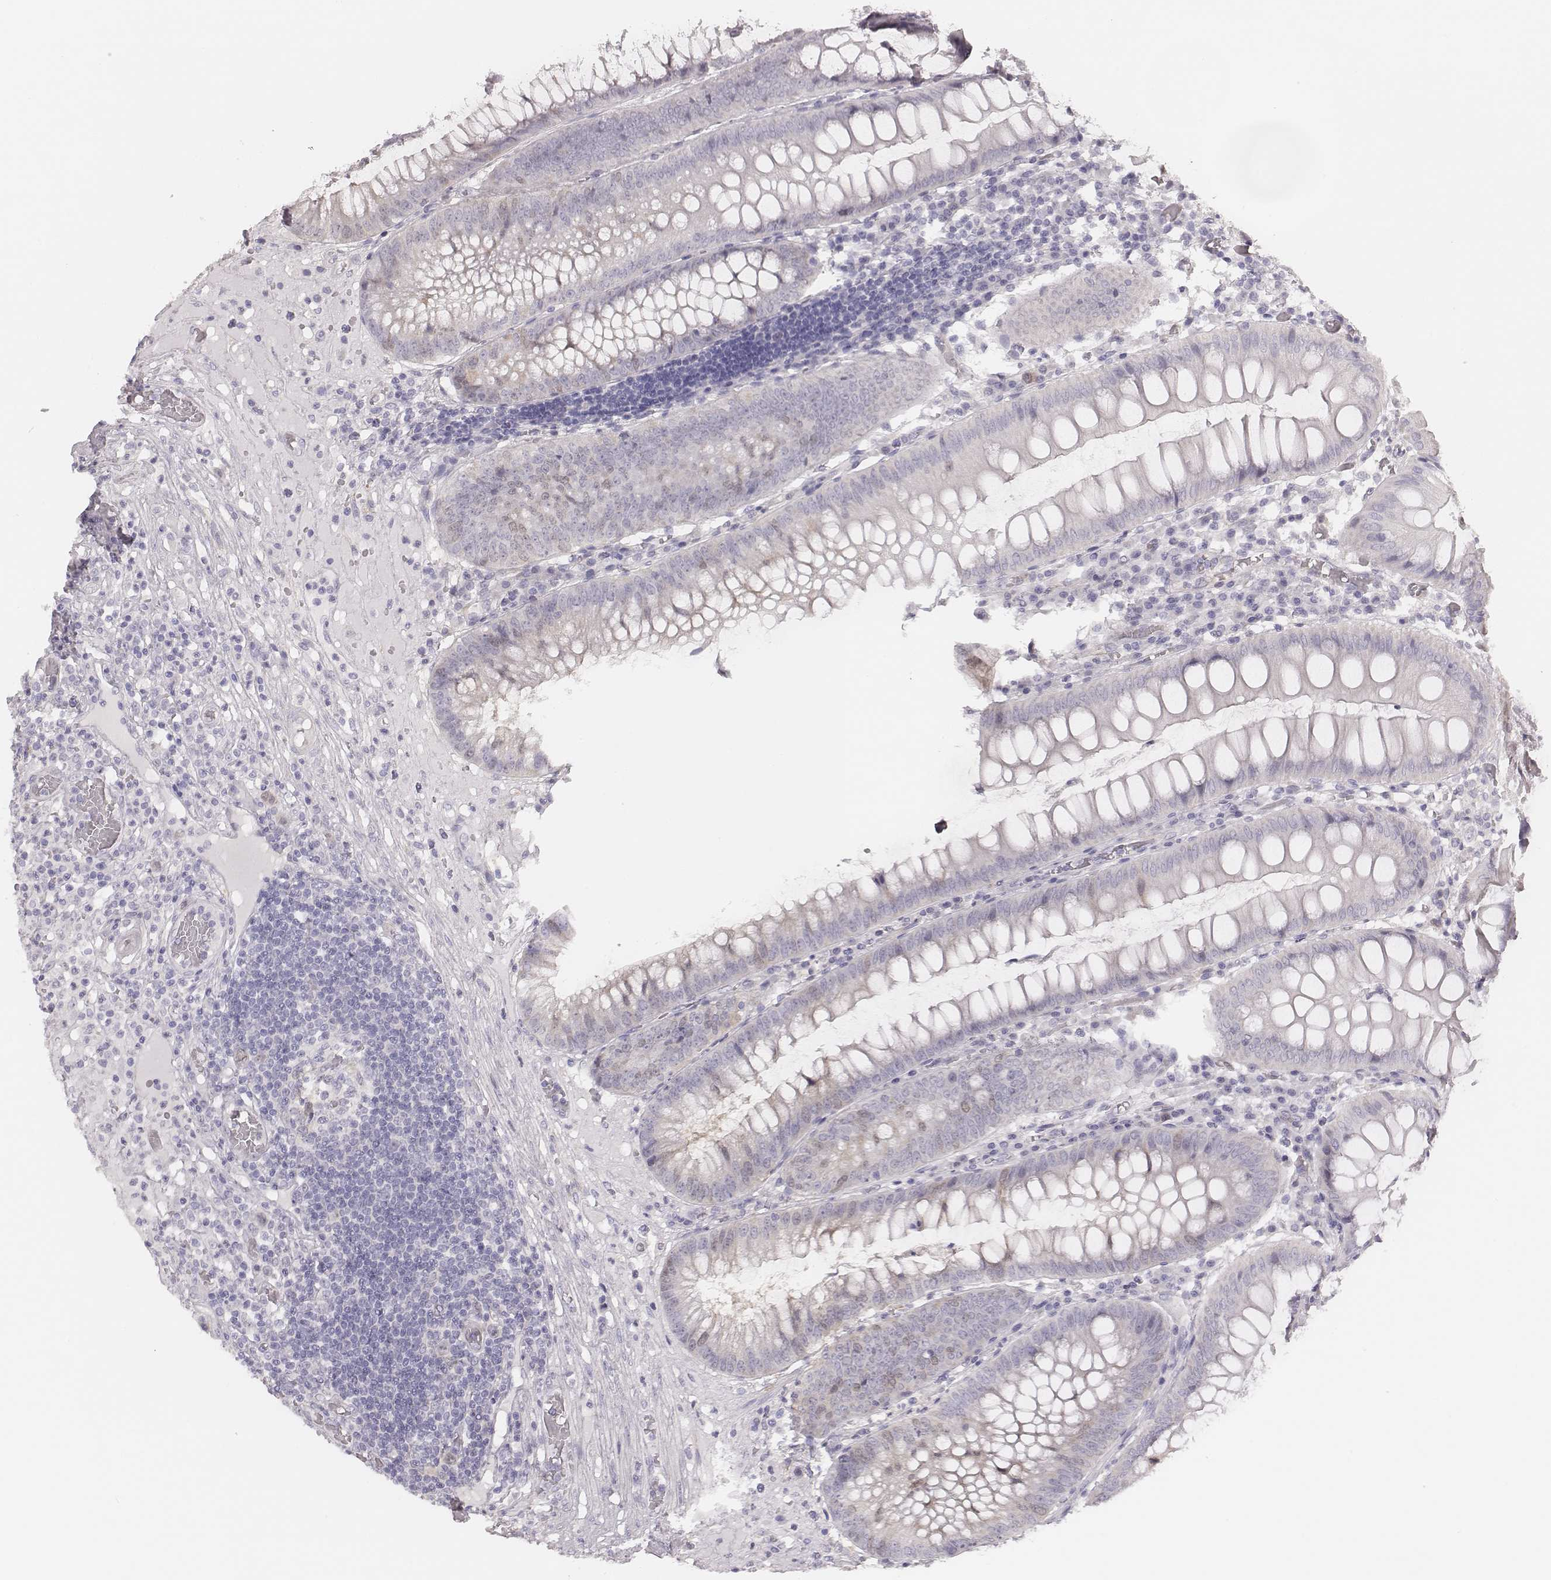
{"staining": {"intensity": "negative", "quantity": "none", "location": "none"}, "tissue": "appendix", "cell_type": "Glandular cells", "image_type": "normal", "snomed": [{"axis": "morphology", "description": "Normal tissue, NOS"}, {"axis": "morphology", "description": "Inflammation, NOS"}, {"axis": "topography", "description": "Appendix"}], "caption": "Immunohistochemistry of benign human appendix exhibits no positivity in glandular cells.", "gene": "PBK", "patient": {"sex": "male", "age": 16}}